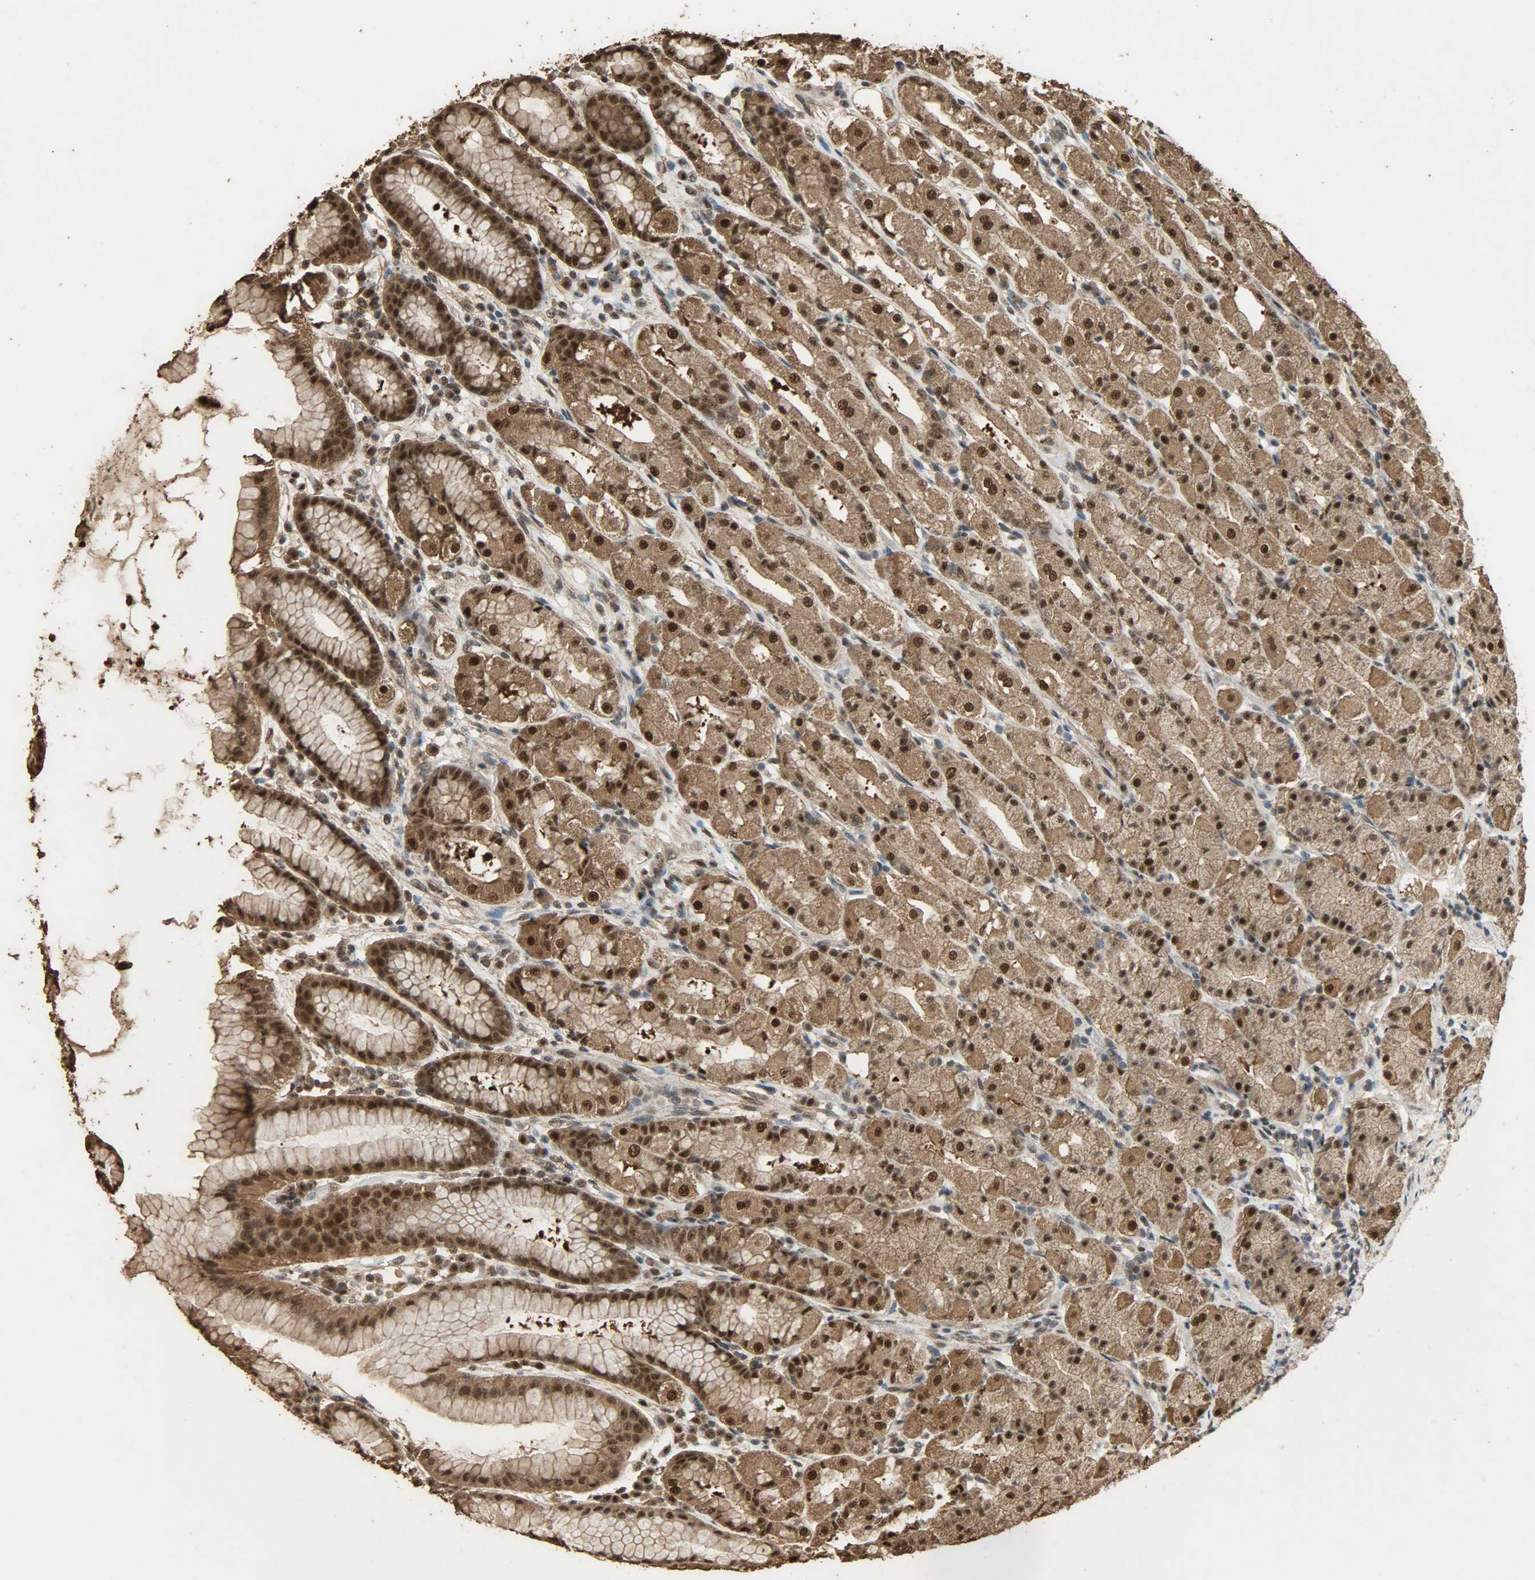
{"staining": {"intensity": "strong", "quantity": ">75%", "location": "cytoplasmic/membranous,nuclear"}, "tissue": "stomach", "cell_type": "Glandular cells", "image_type": "normal", "snomed": [{"axis": "morphology", "description": "Normal tissue, NOS"}, {"axis": "topography", "description": "Stomach, upper"}], "caption": "A brown stain labels strong cytoplasmic/membranous,nuclear expression of a protein in glandular cells of unremarkable stomach.", "gene": "CCNT2", "patient": {"sex": "male", "age": 68}}